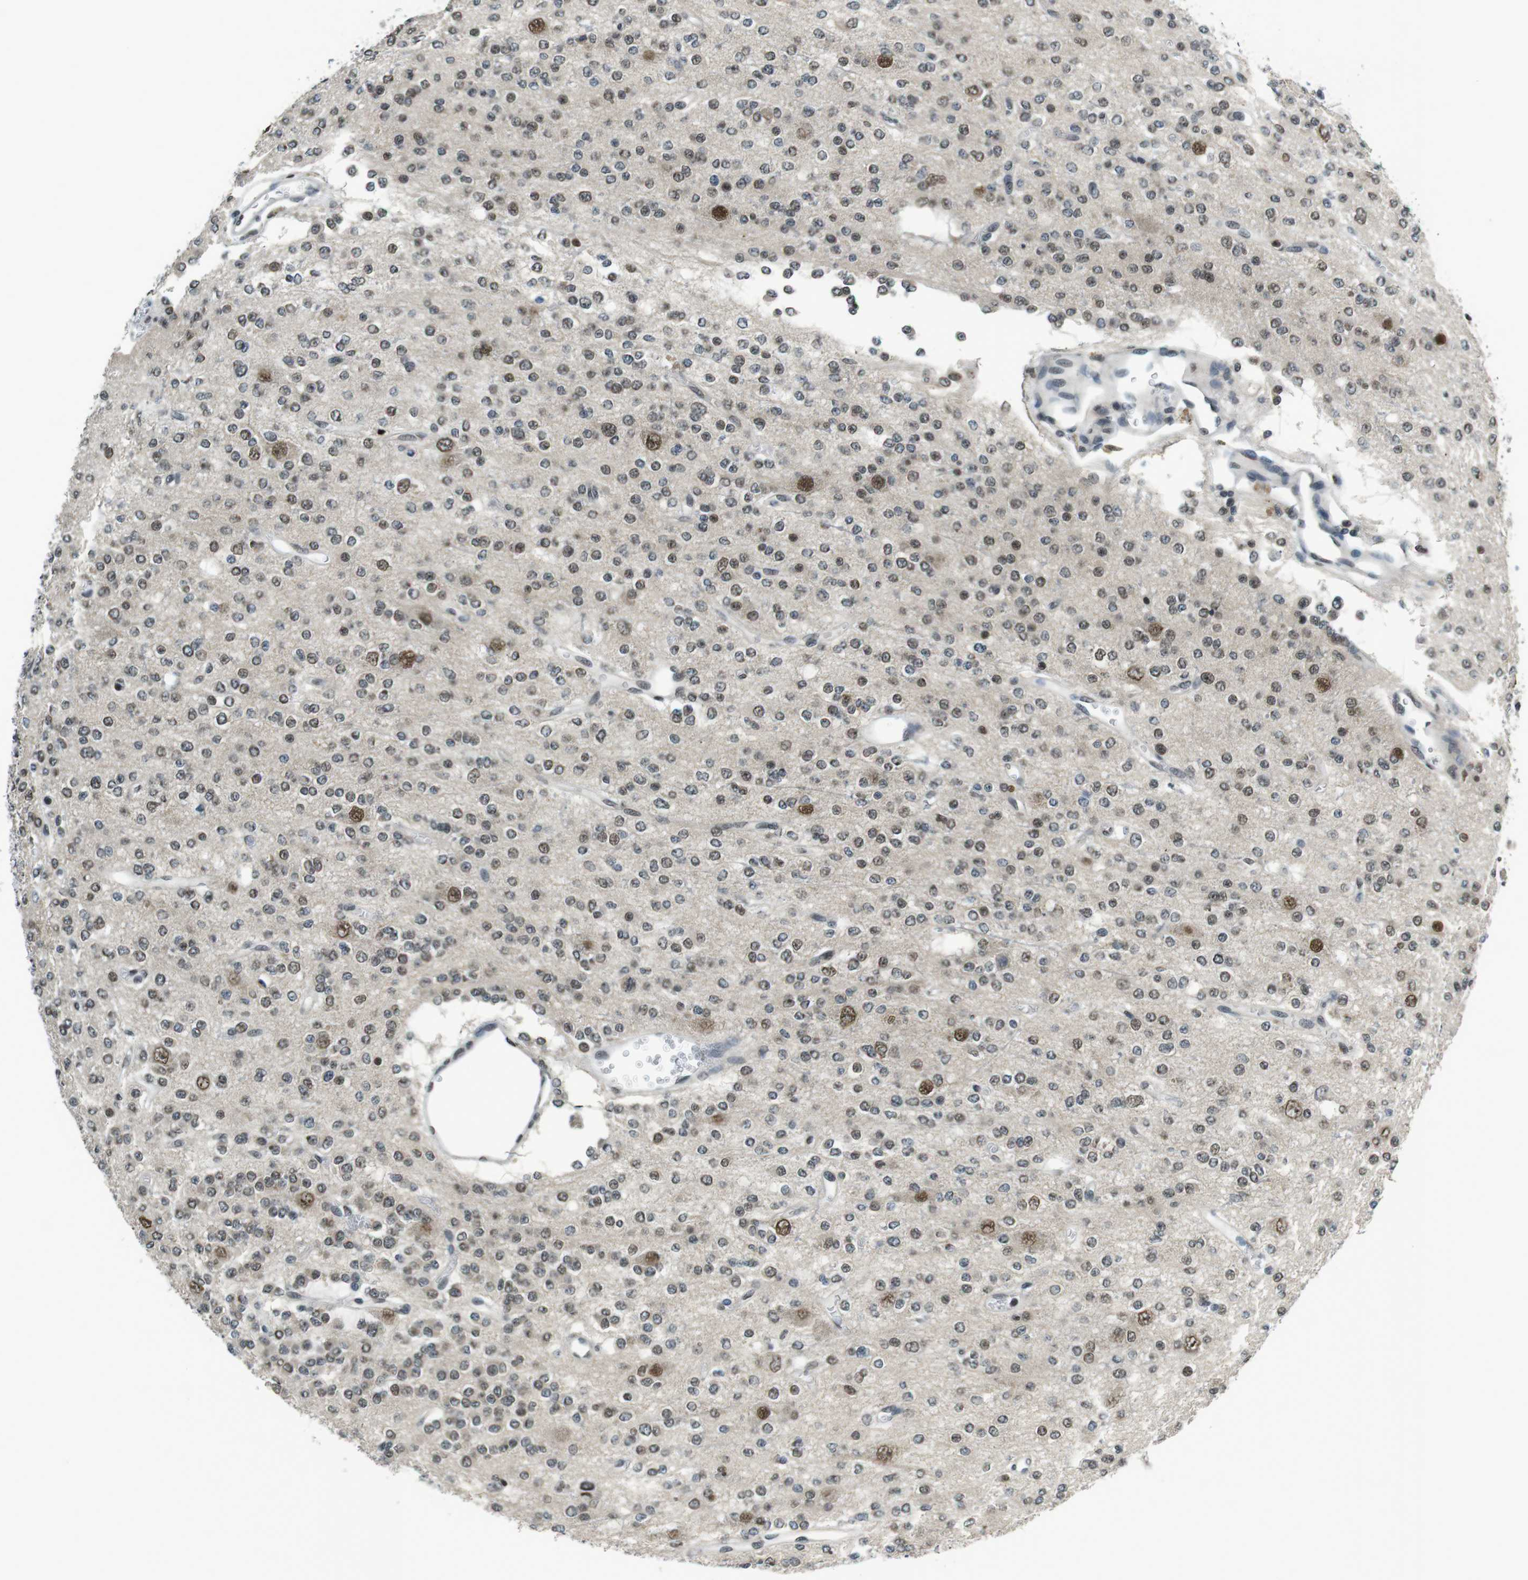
{"staining": {"intensity": "moderate", "quantity": "25%-75%", "location": "nuclear"}, "tissue": "glioma", "cell_type": "Tumor cells", "image_type": "cancer", "snomed": [{"axis": "morphology", "description": "Glioma, malignant, Low grade"}, {"axis": "topography", "description": "Brain"}], "caption": "Protein expression analysis of glioma demonstrates moderate nuclear positivity in approximately 25%-75% of tumor cells. (Stains: DAB in brown, nuclei in blue, Microscopy: brightfield microscopy at high magnification).", "gene": "NEK4", "patient": {"sex": "male", "age": 38}}